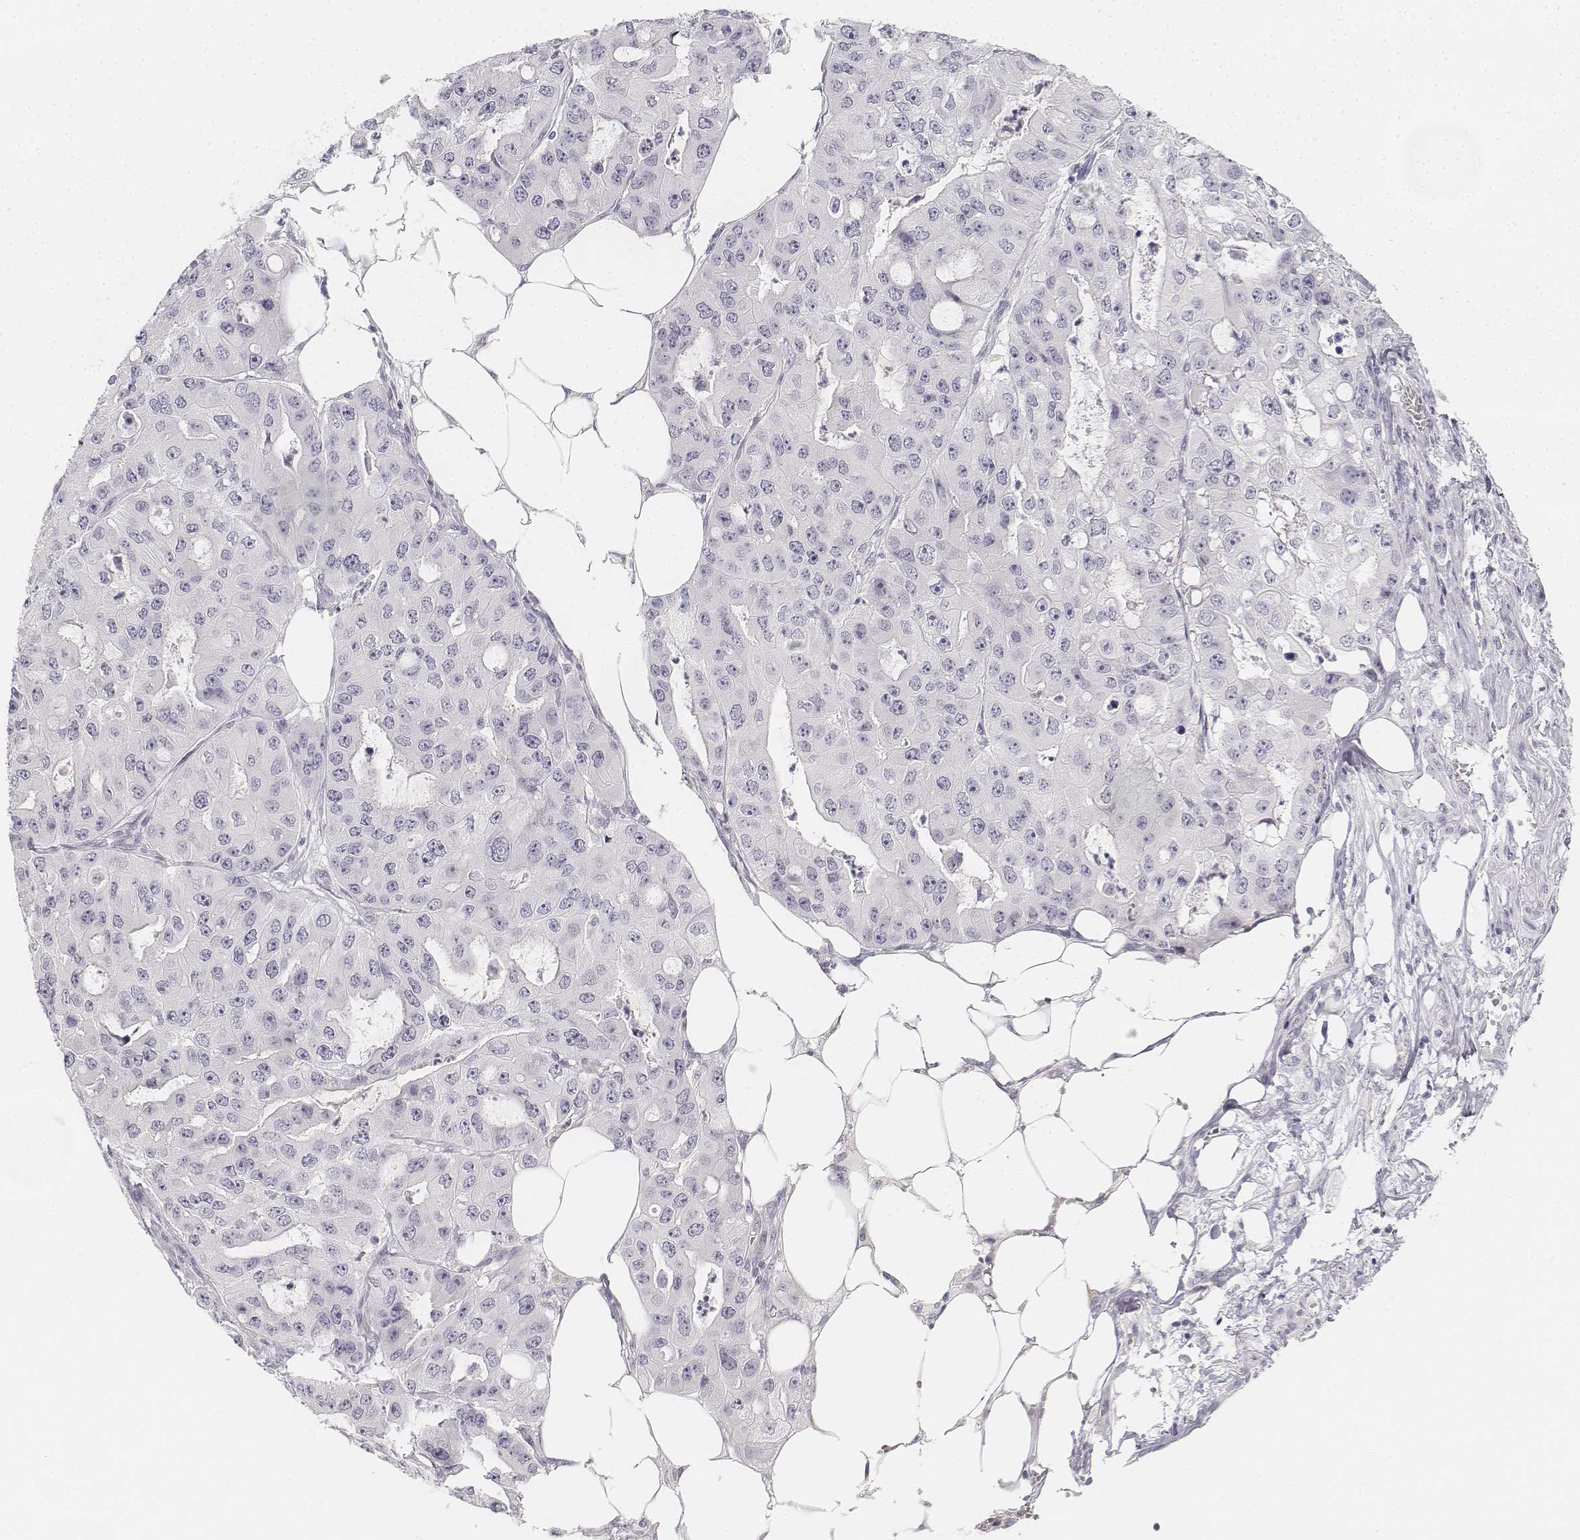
{"staining": {"intensity": "negative", "quantity": "none", "location": "none"}, "tissue": "ovarian cancer", "cell_type": "Tumor cells", "image_type": "cancer", "snomed": [{"axis": "morphology", "description": "Cystadenocarcinoma, serous, NOS"}, {"axis": "topography", "description": "Ovary"}], "caption": "DAB immunohistochemical staining of human serous cystadenocarcinoma (ovarian) demonstrates no significant positivity in tumor cells.", "gene": "DSG4", "patient": {"sex": "female", "age": 56}}